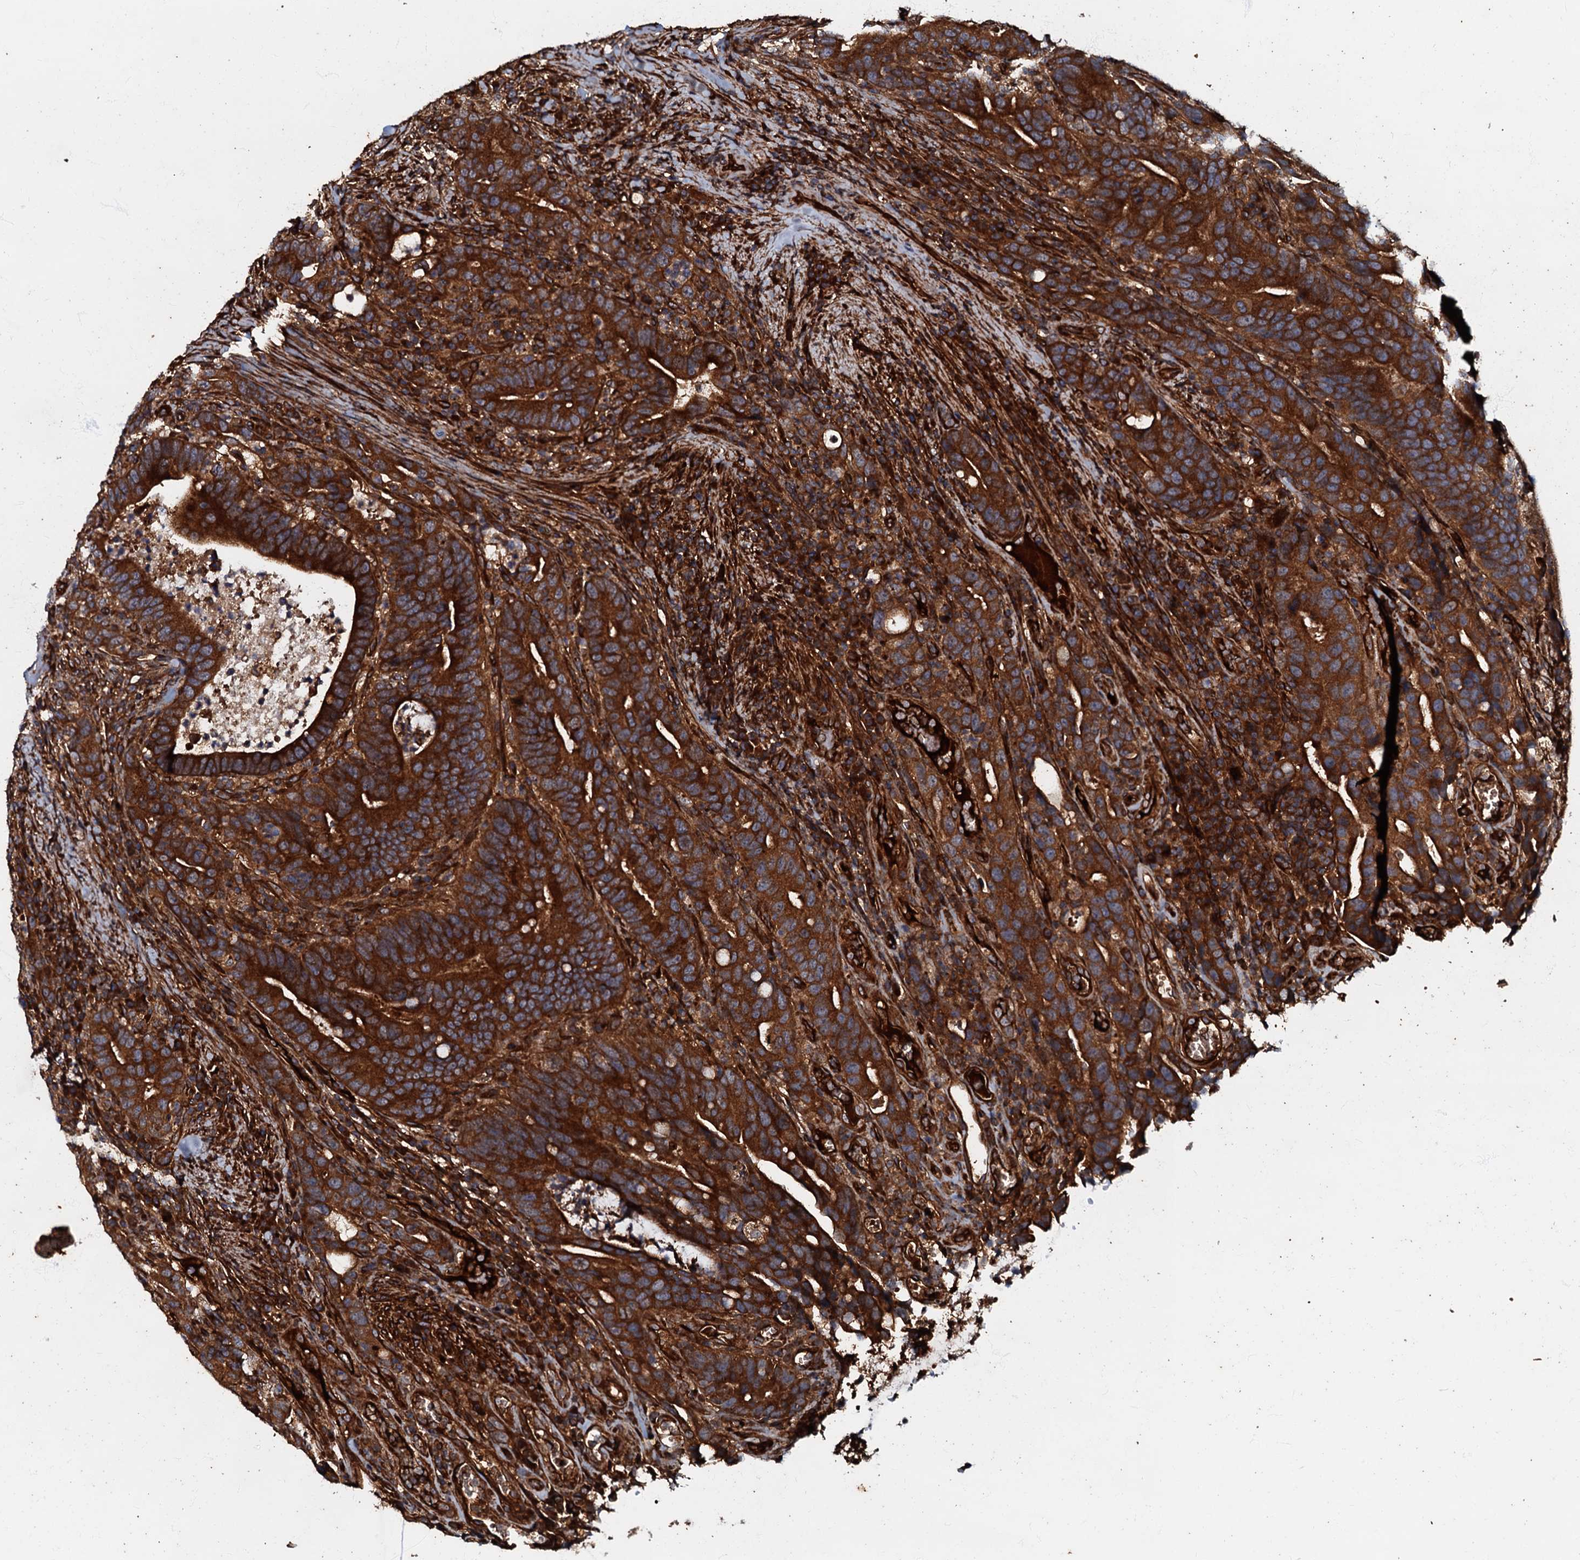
{"staining": {"intensity": "strong", "quantity": ">75%", "location": "cytoplasmic/membranous"}, "tissue": "colorectal cancer", "cell_type": "Tumor cells", "image_type": "cancer", "snomed": [{"axis": "morphology", "description": "Adenocarcinoma, NOS"}, {"axis": "topography", "description": "Colon"}], "caption": "A high amount of strong cytoplasmic/membranous staining is identified in about >75% of tumor cells in colorectal cancer tissue.", "gene": "BLOC1S6", "patient": {"sex": "female", "age": 66}}